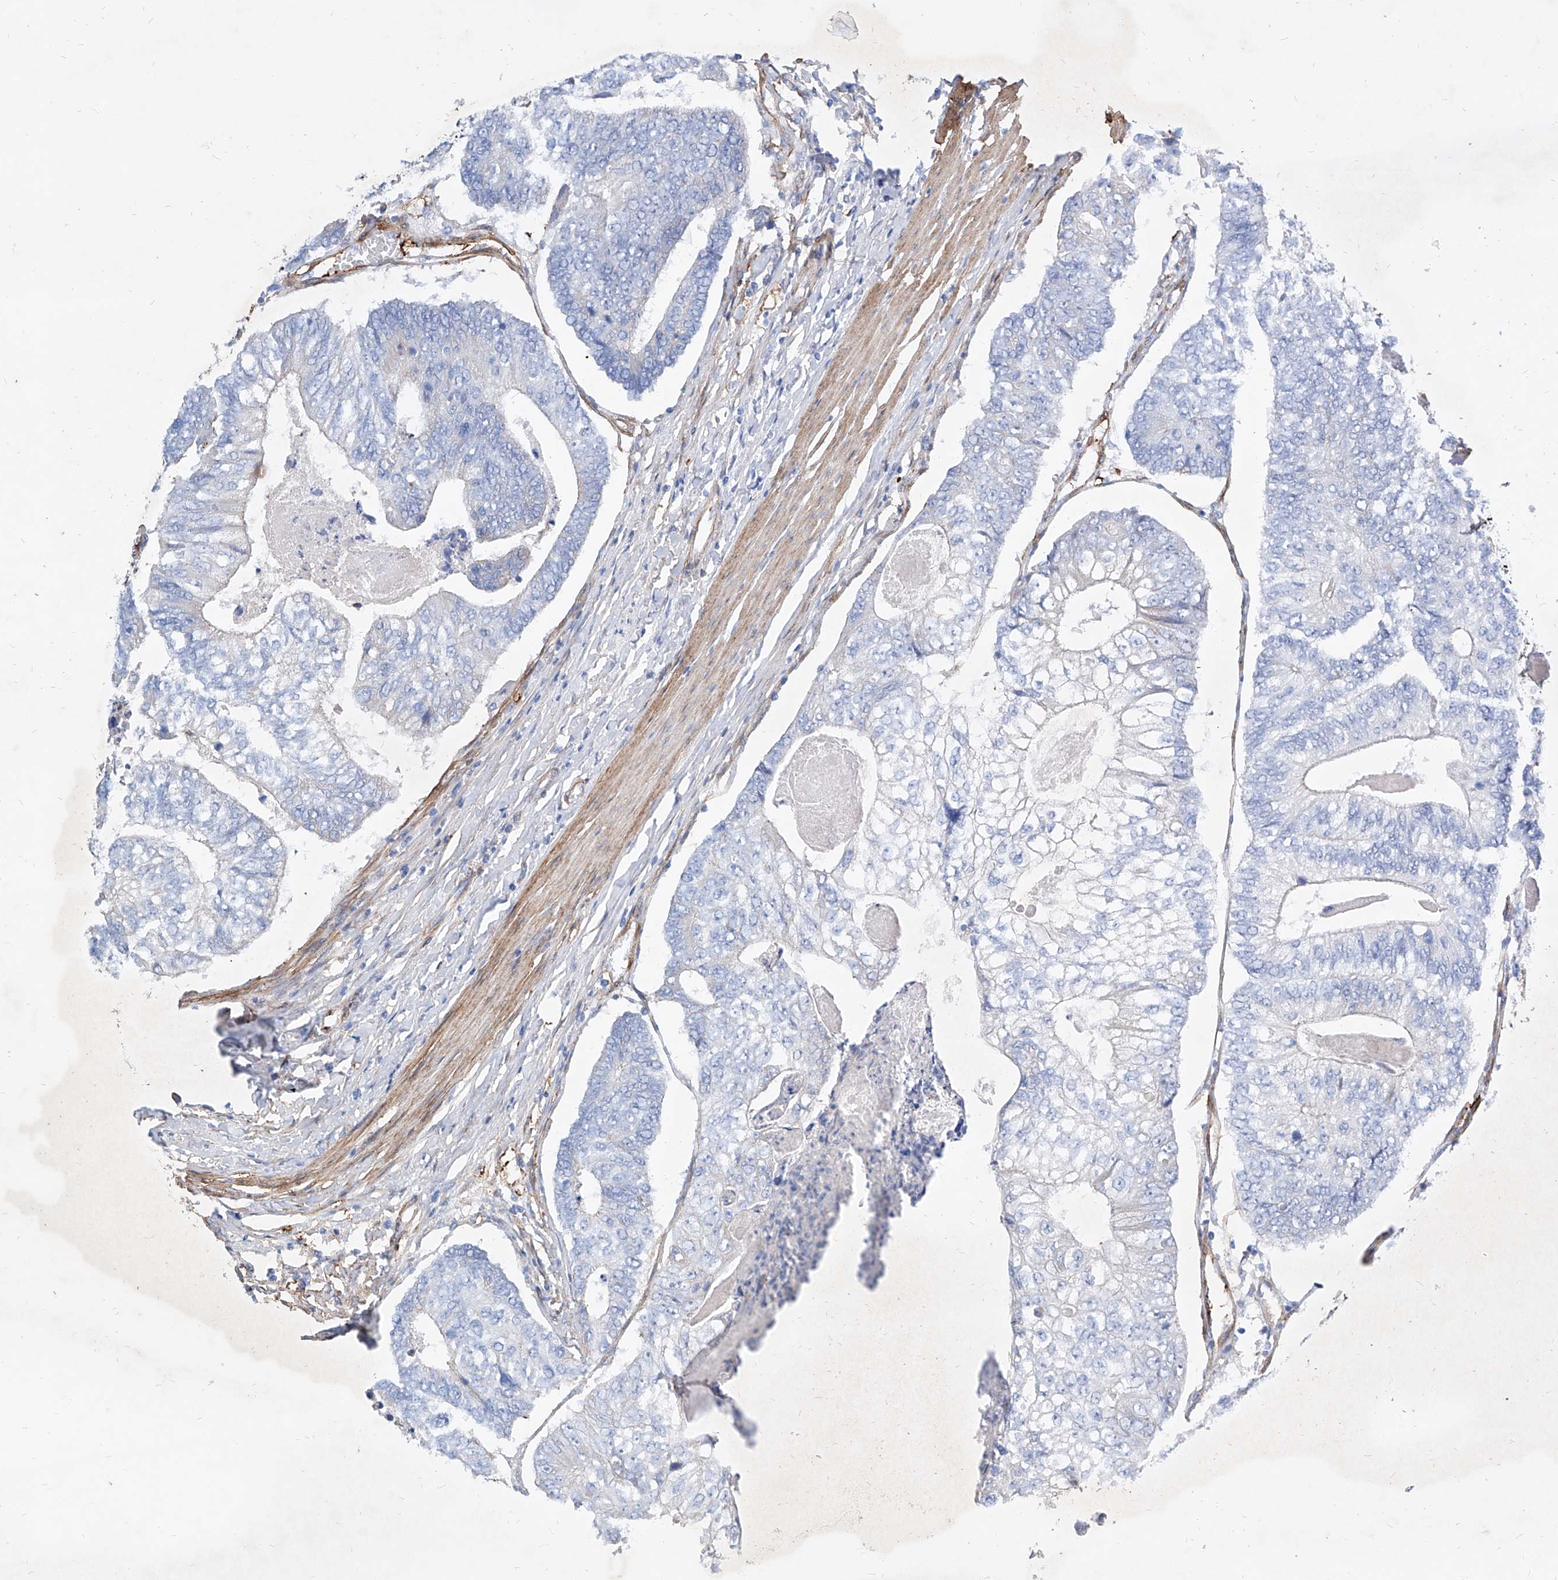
{"staining": {"intensity": "negative", "quantity": "none", "location": "none"}, "tissue": "colorectal cancer", "cell_type": "Tumor cells", "image_type": "cancer", "snomed": [{"axis": "morphology", "description": "Adenocarcinoma, NOS"}, {"axis": "topography", "description": "Colon"}], "caption": "An immunohistochemistry photomicrograph of colorectal cancer is shown. There is no staining in tumor cells of colorectal cancer.", "gene": "TAS2R60", "patient": {"sex": "female", "age": 67}}